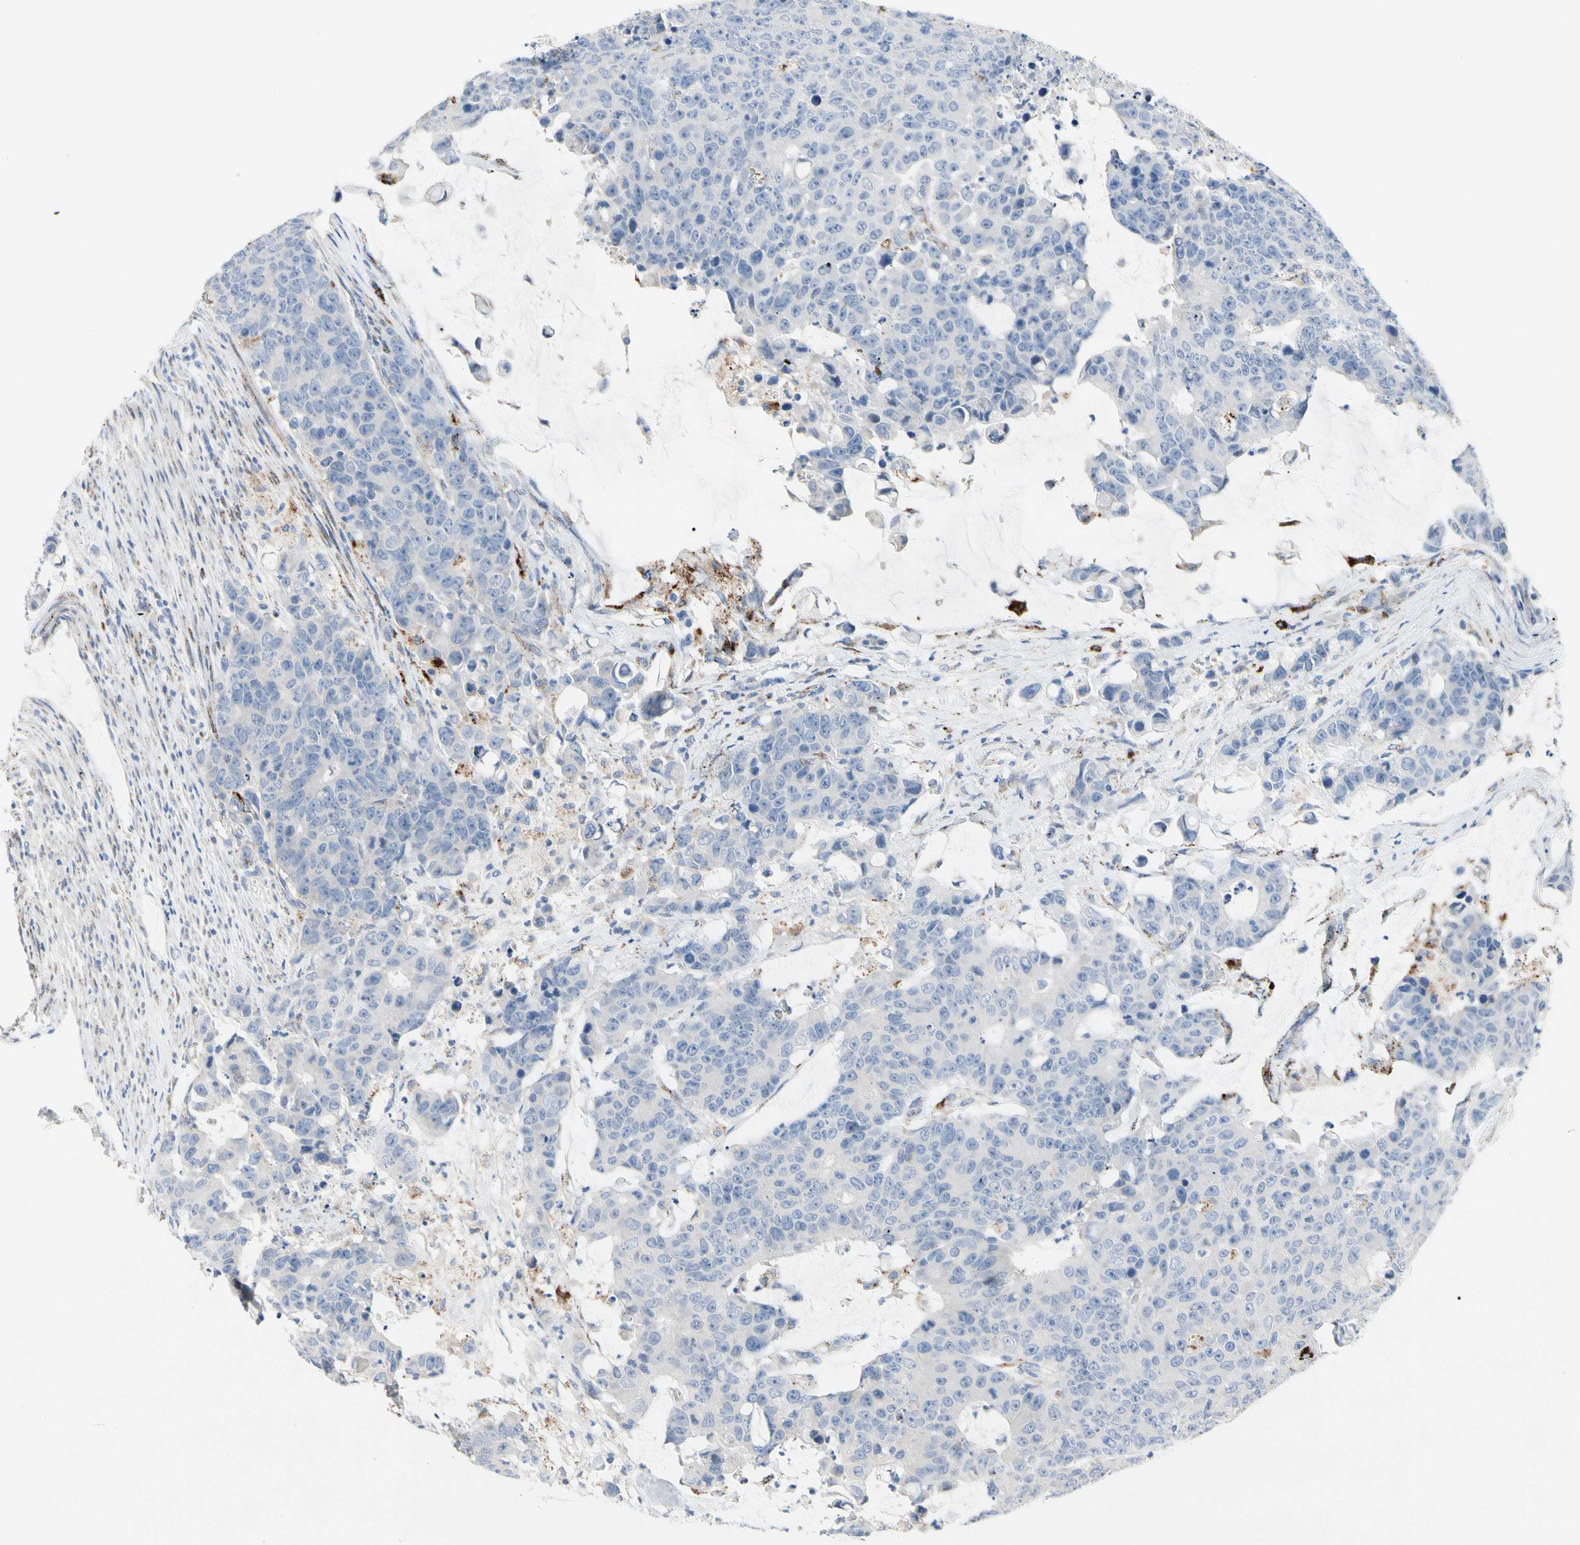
{"staining": {"intensity": "negative", "quantity": "none", "location": "none"}, "tissue": "colorectal cancer", "cell_type": "Tumor cells", "image_type": "cancer", "snomed": [{"axis": "morphology", "description": "Adenocarcinoma, NOS"}, {"axis": "topography", "description": "Colon"}], "caption": "Image shows no protein positivity in tumor cells of colorectal cancer tissue.", "gene": "RETSAT", "patient": {"sex": "female", "age": 86}}